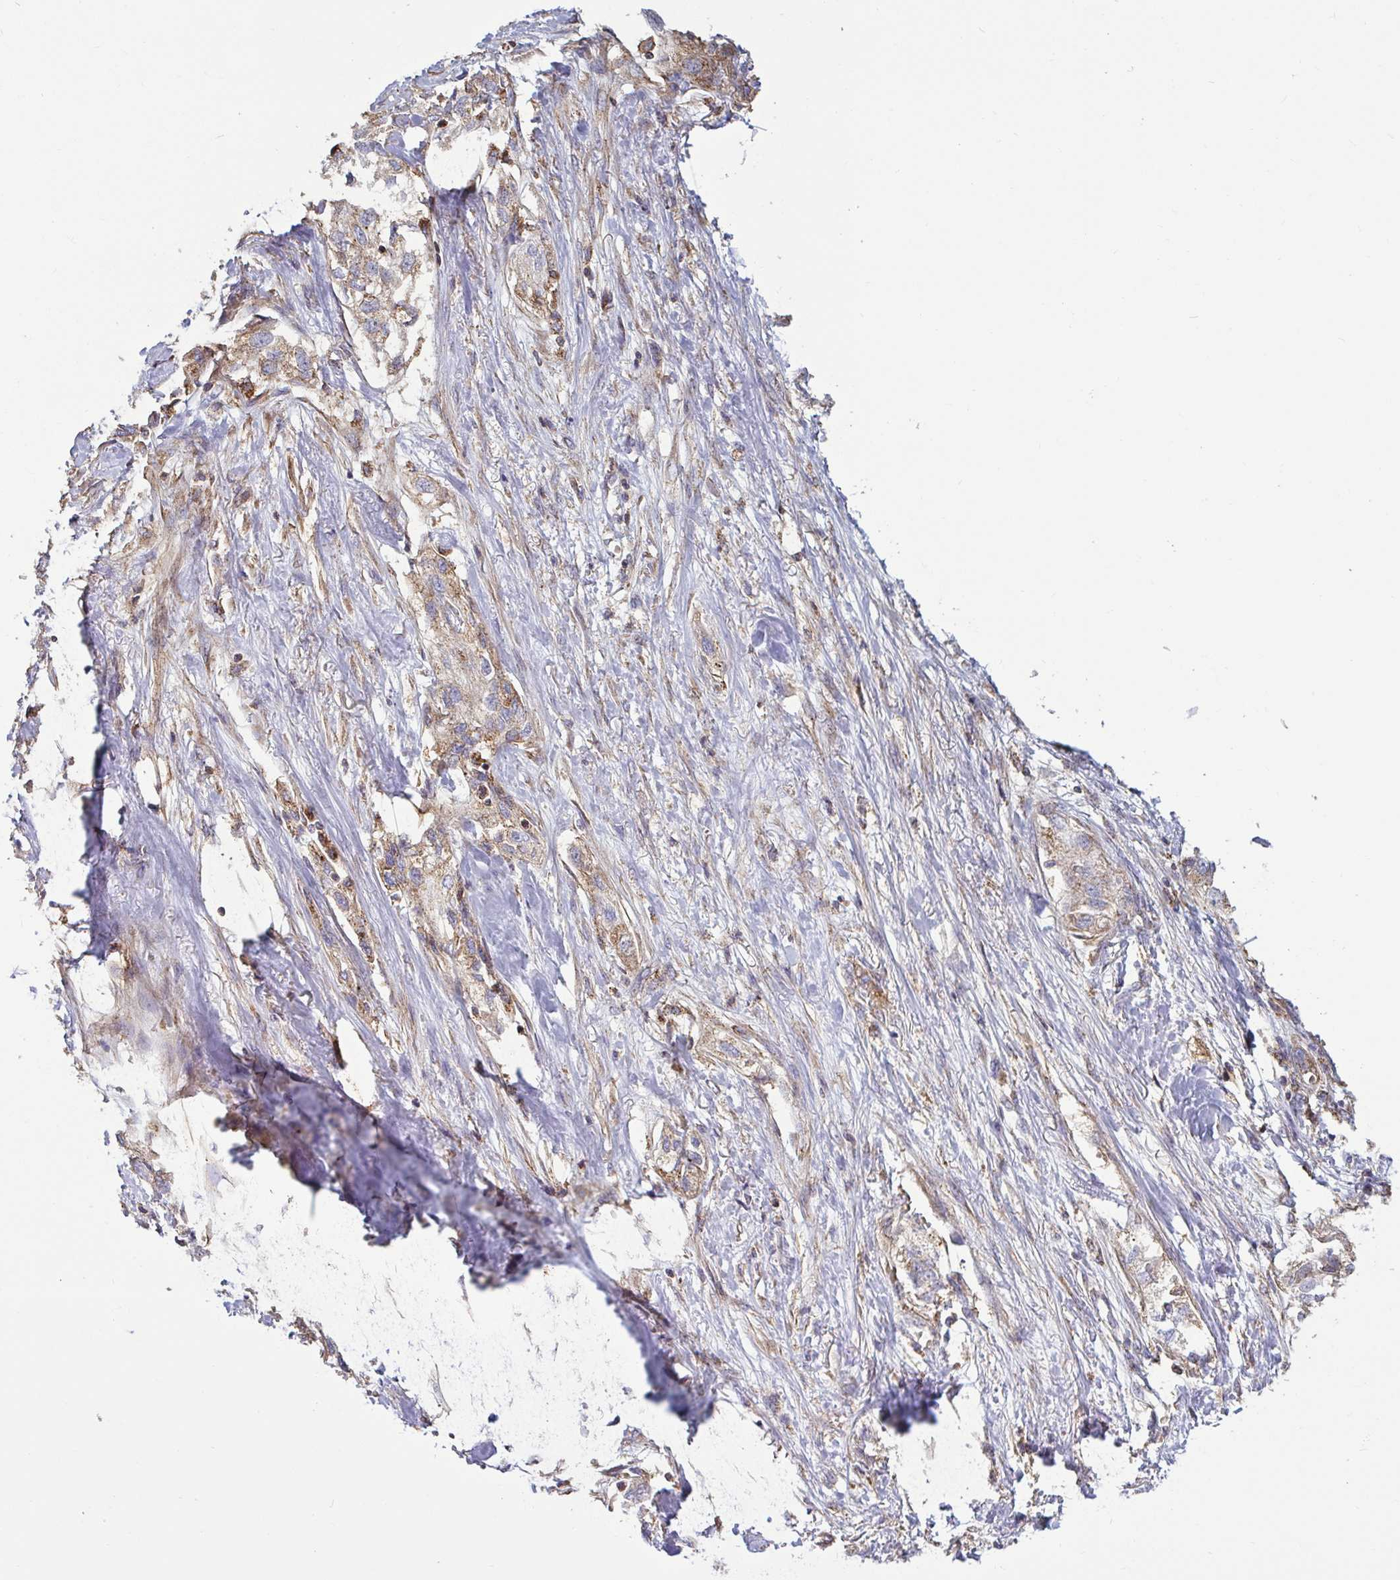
{"staining": {"intensity": "weak", "quantity": ">75%", "location": "cytoplasmic/membranous"}, "tissue": "skin cancer", "cell_type": "Tumor cells", "image_type": "cancer", "snomed": [{"axis": "morphology", "description": "Squamous cell carcinoma, NOS"}, {"axis": "topography", "description": "Skin"}, {"axis": "topography", "description": "Vulva"}], "caption": "Skin cancer (squamous cell carcinoma) stained for a protein reveals weak cytoplasmic/membranous positivity in tumor cells.", "gene": "SPRY1", "patient": {"sex": "female", "age": 86}}